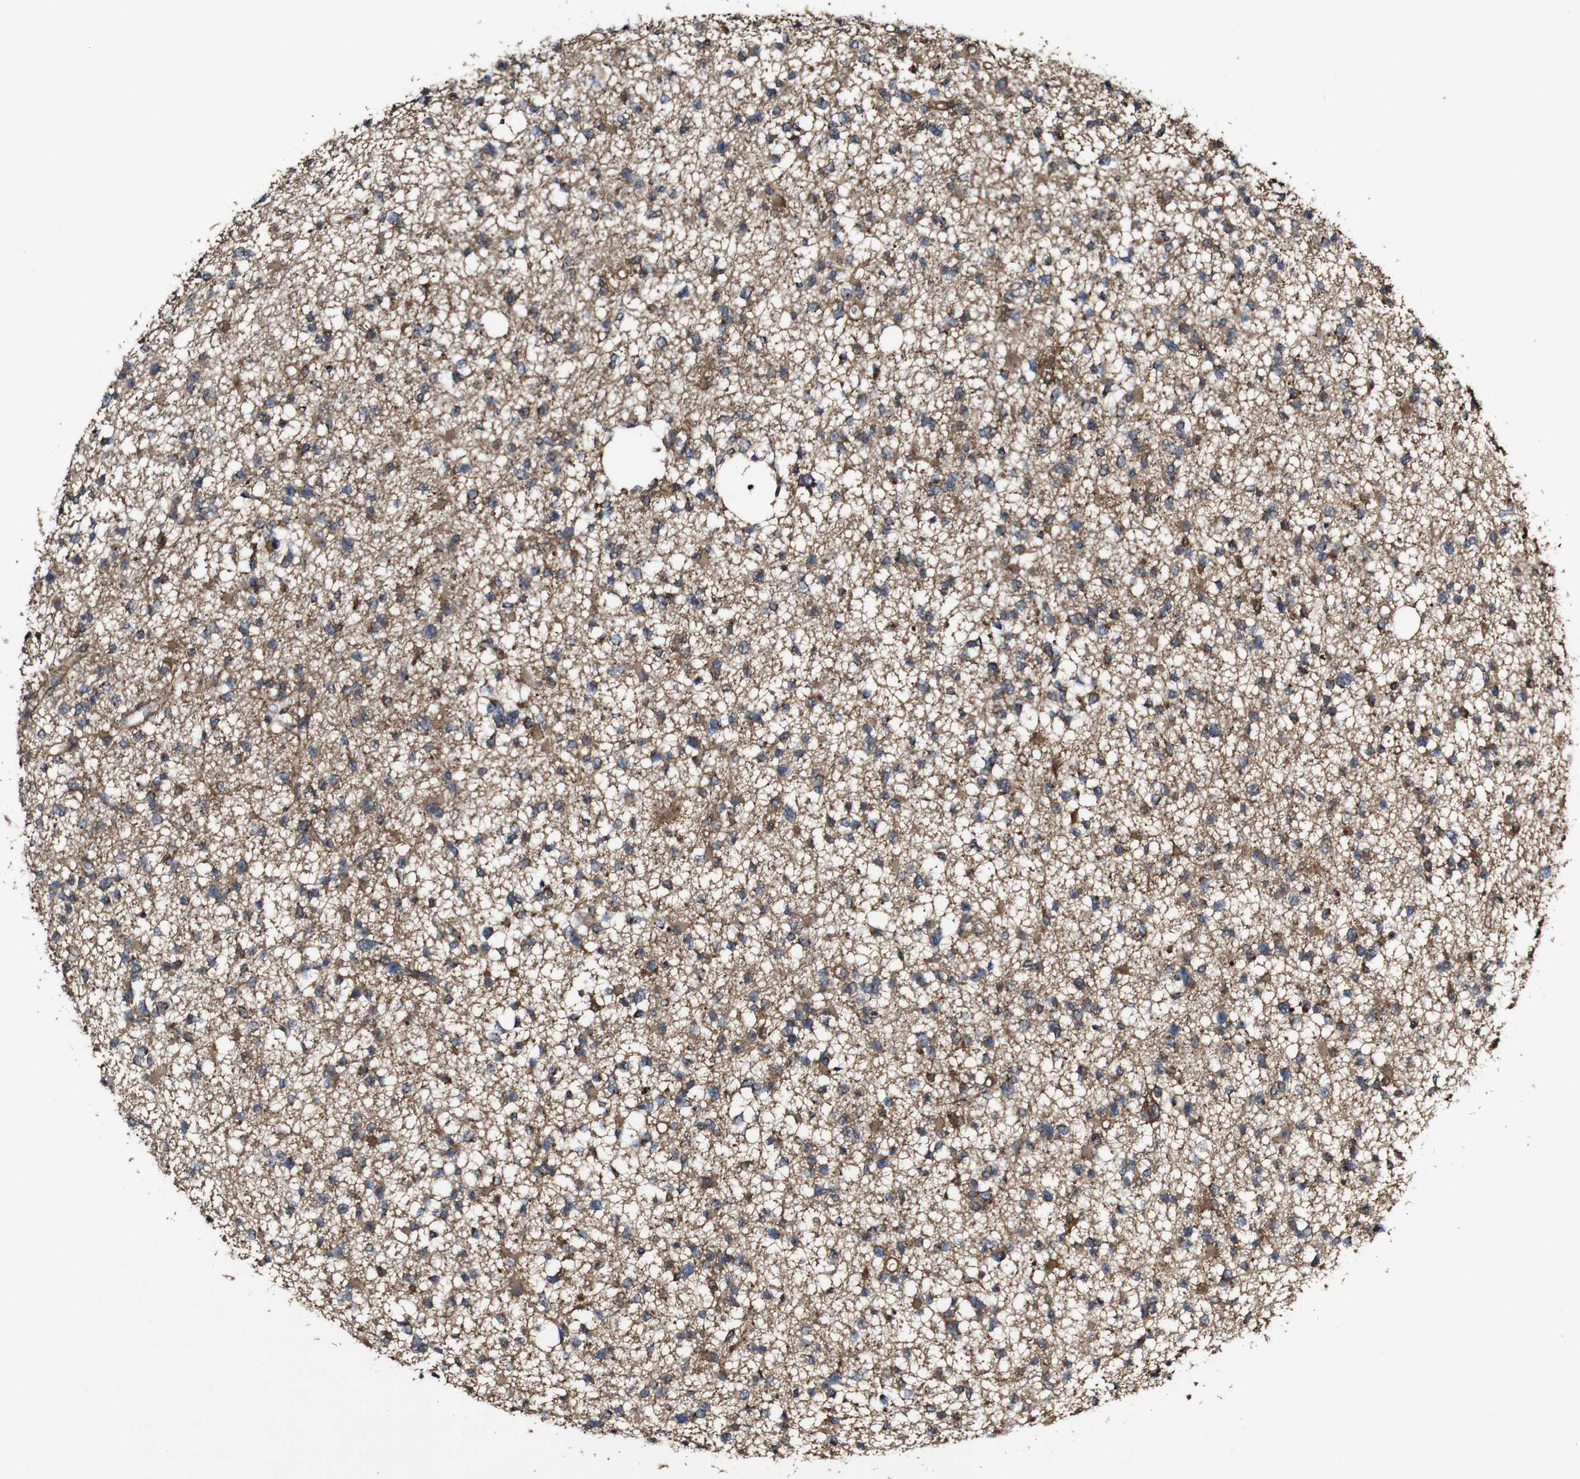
{"staining": {"intensity": "moderate", "quantity": ">75%", "location": "cytoplasmic/membranous"}, "tissue": "glioma", "cell_type": "Tumor cells", "image_type": "cancer", "snomed": [{"axis": "morphology", "description": "Glioma, malignant, Low grade"}, {"axis": "topography", "description": "Brain"}], "caption": "DAB (3,3'-diaminobenzidine) immunohistochemical staining of low-grade glioma (malignant) demonstrates moderate cytoplasmic/membranous protein positivity in about >75% of tumor cells.", "gene": "BTN3A3", "patient": {"sex": "female", "age": 22}}